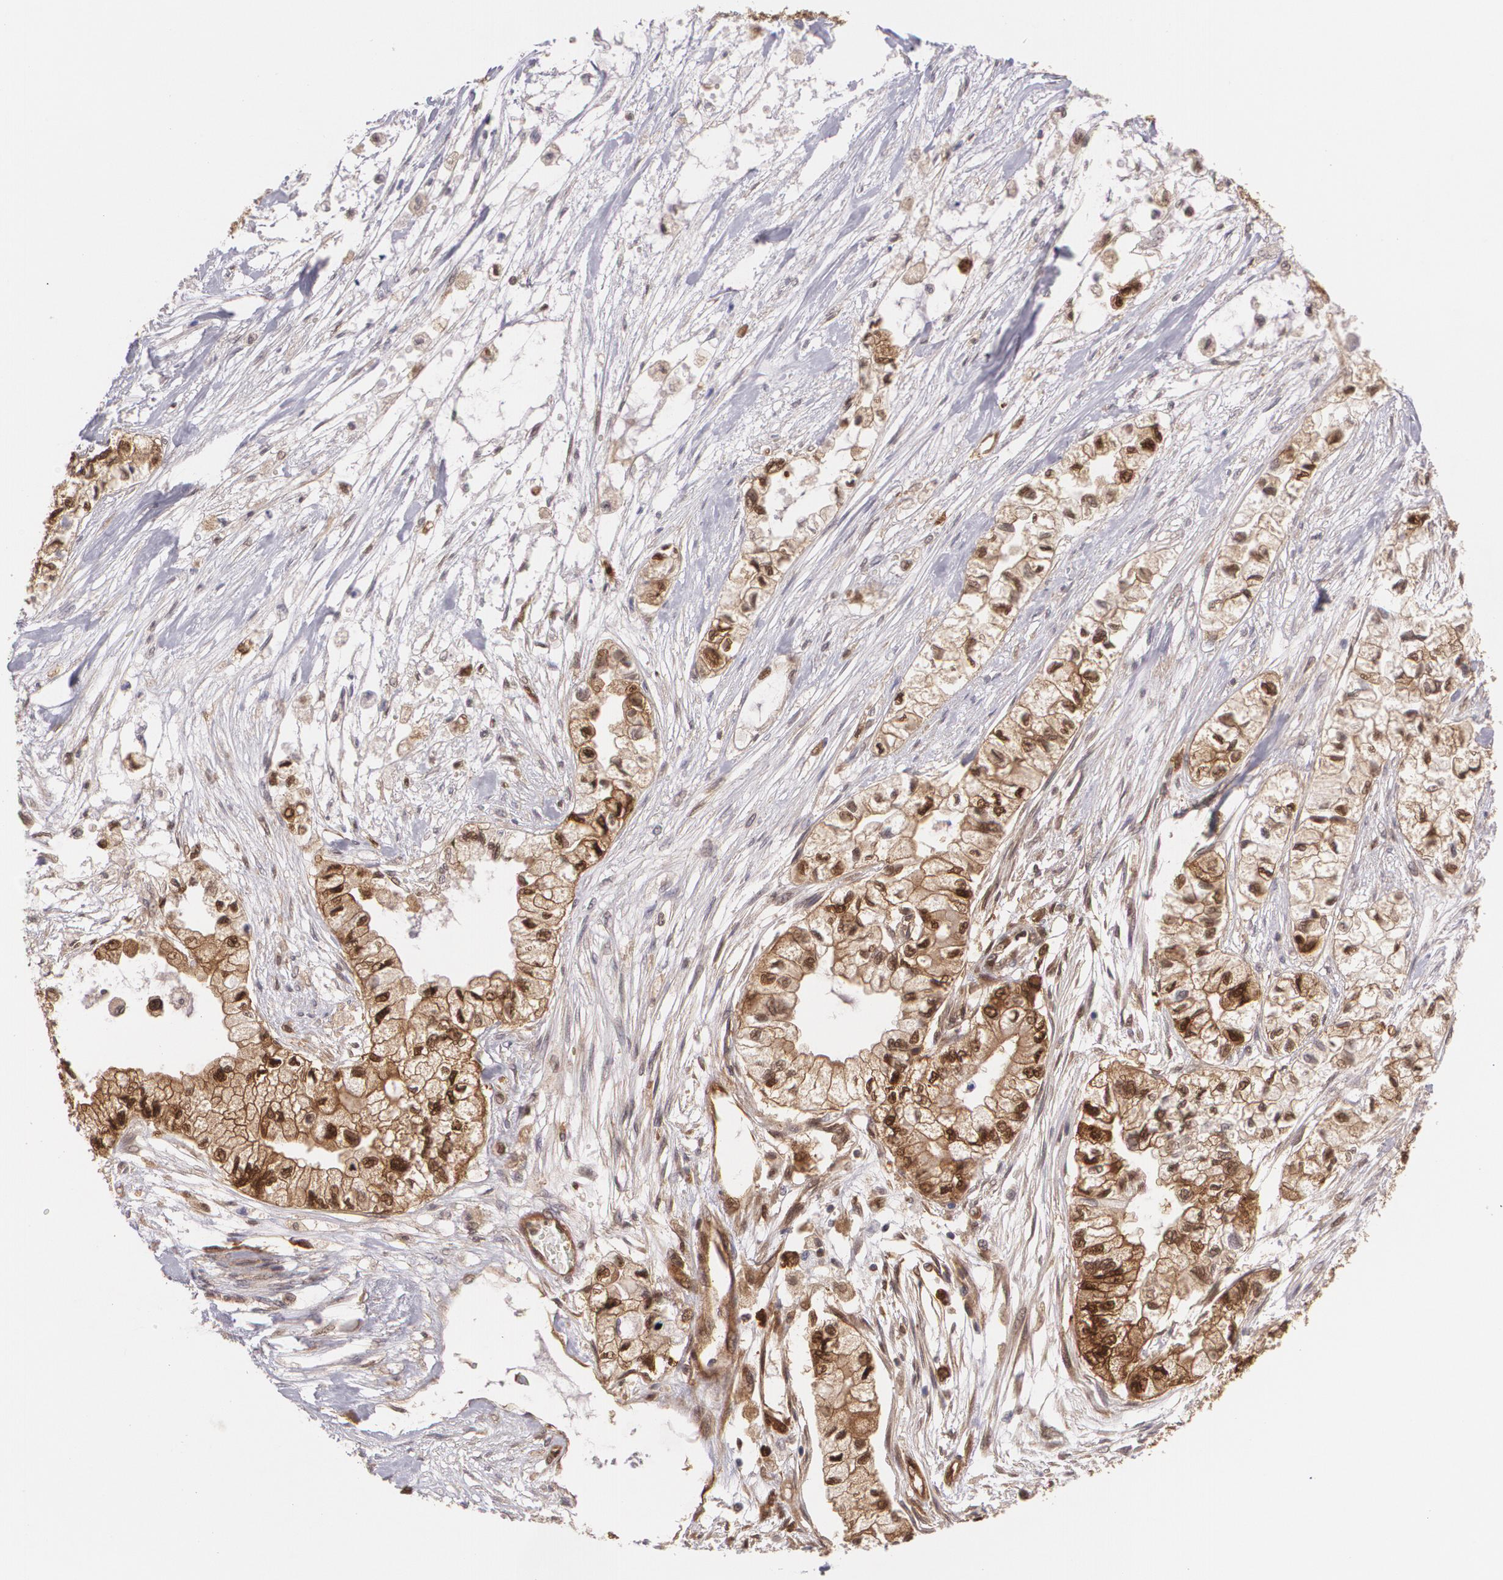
{"staining": {"intensity": "strong", "quantity": ">75%", "location": "cytoplasmic/membranous,nuclear"}, "tissue": "pancreatic cancer", "cell_type": "Tumor cells", "image_type": "cancer", "snomed": [{"axis": "morphology", "description": "Adenocarcinoma, NOS"}, {"axis": "topography", "description": "Pancreas"}], "caption": "A brown stain shows strong cytoplasmic/membranous and nuclear positivity of a protein in adenocarcinoma (pancreatic) tumor cells.", "gene": "HSPH1", "patient": {"sex": "male", "age": 79}}